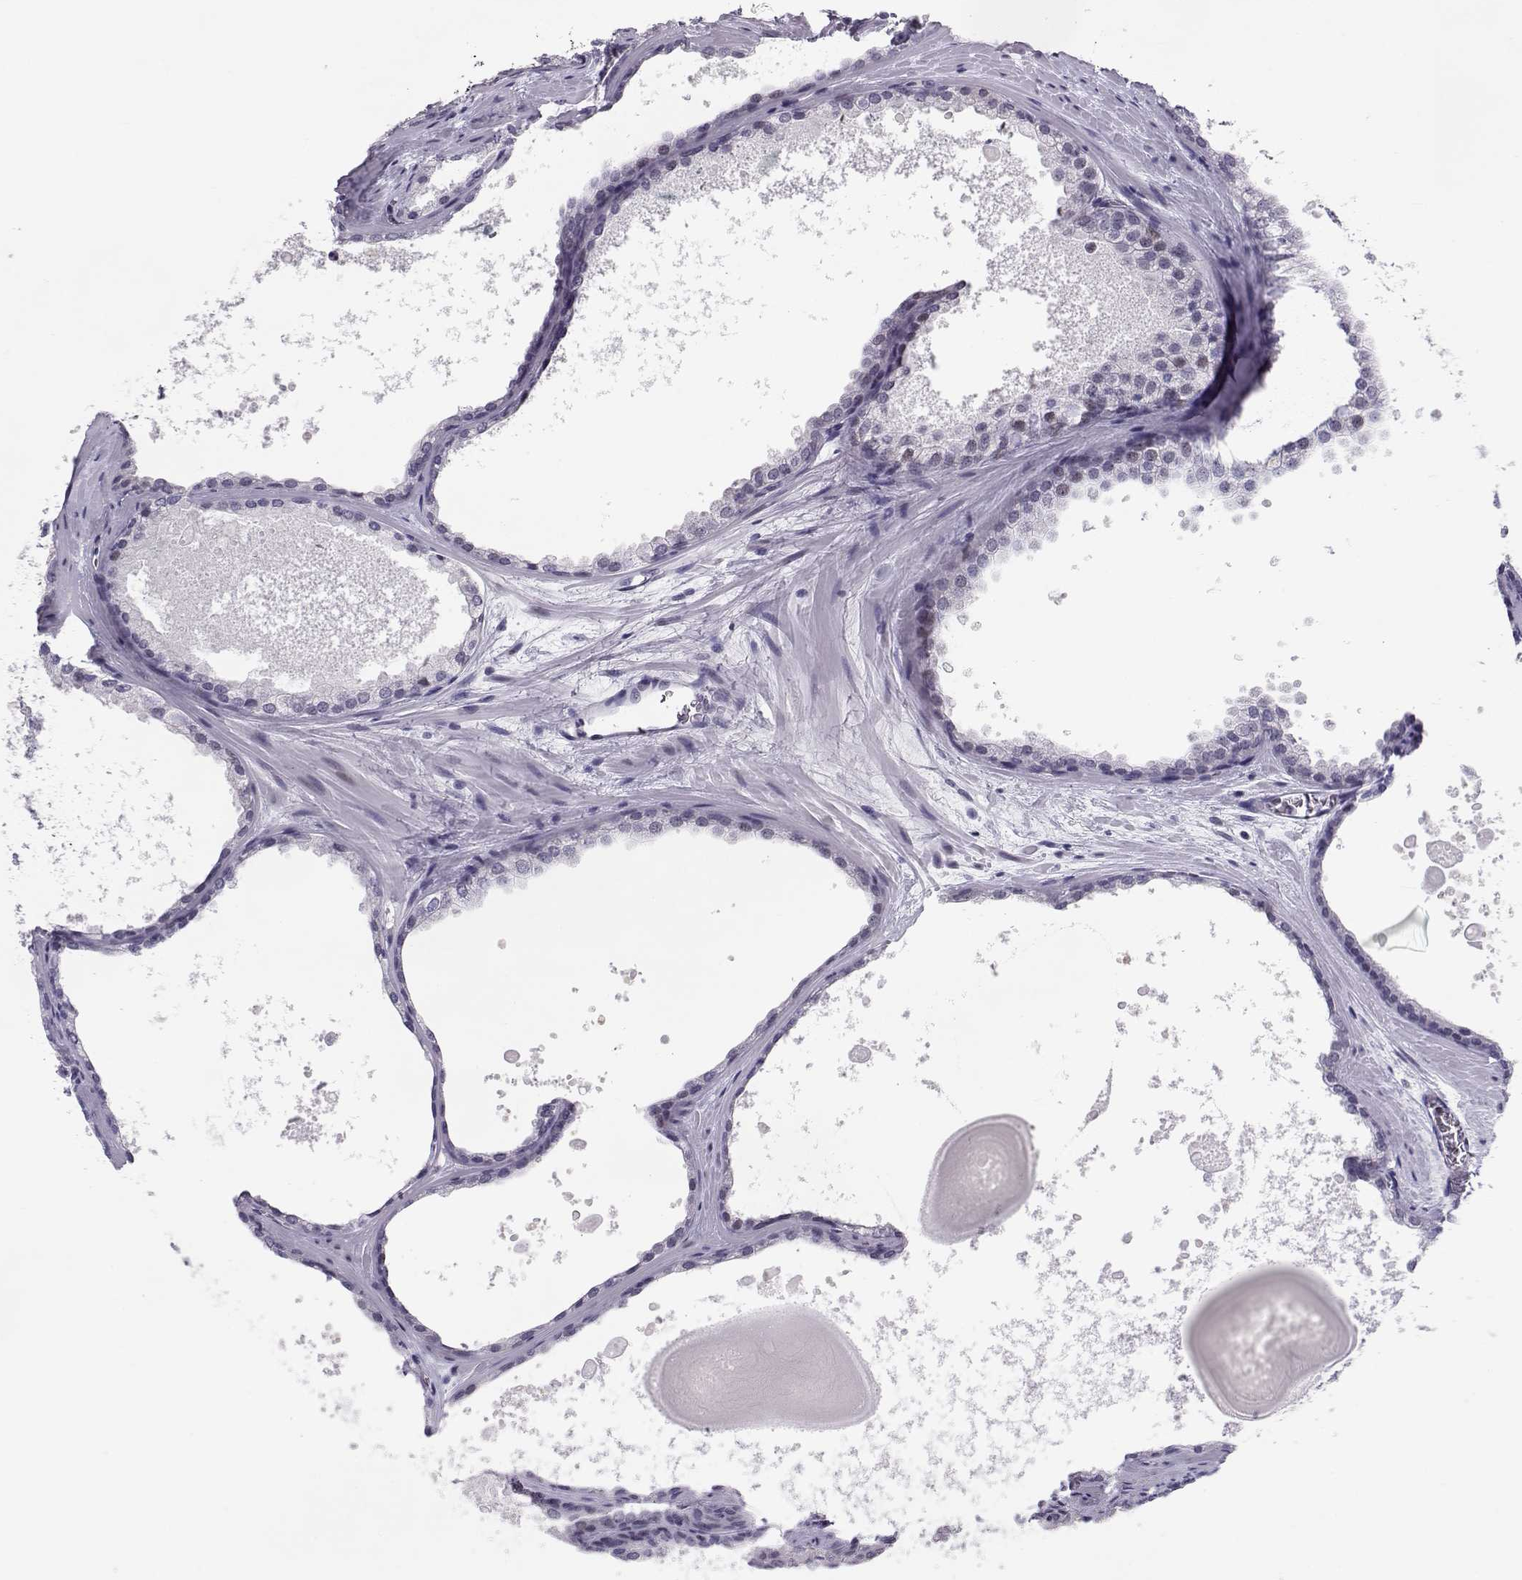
{"staining": {"intensity": "negative", "quantity": "none", "location": "none"}, "tissue": "prostate cancer", "cell_type": "Tumor cells", "image_type": "cancer", "snomed": [{"axis": "morphology", "description": "Adenocarcinoma, Low grade"}, {"axis": "topography", "description": "Prostate"}], "caption": "High magnification brightfield microscopy of prostate cancer stained with DAB (brown) and counterstained with hematoxylin (blue): tumor cells show no significant expression.", "gene": "SIX6", "patient": {"sex": "male", "age": 56}}